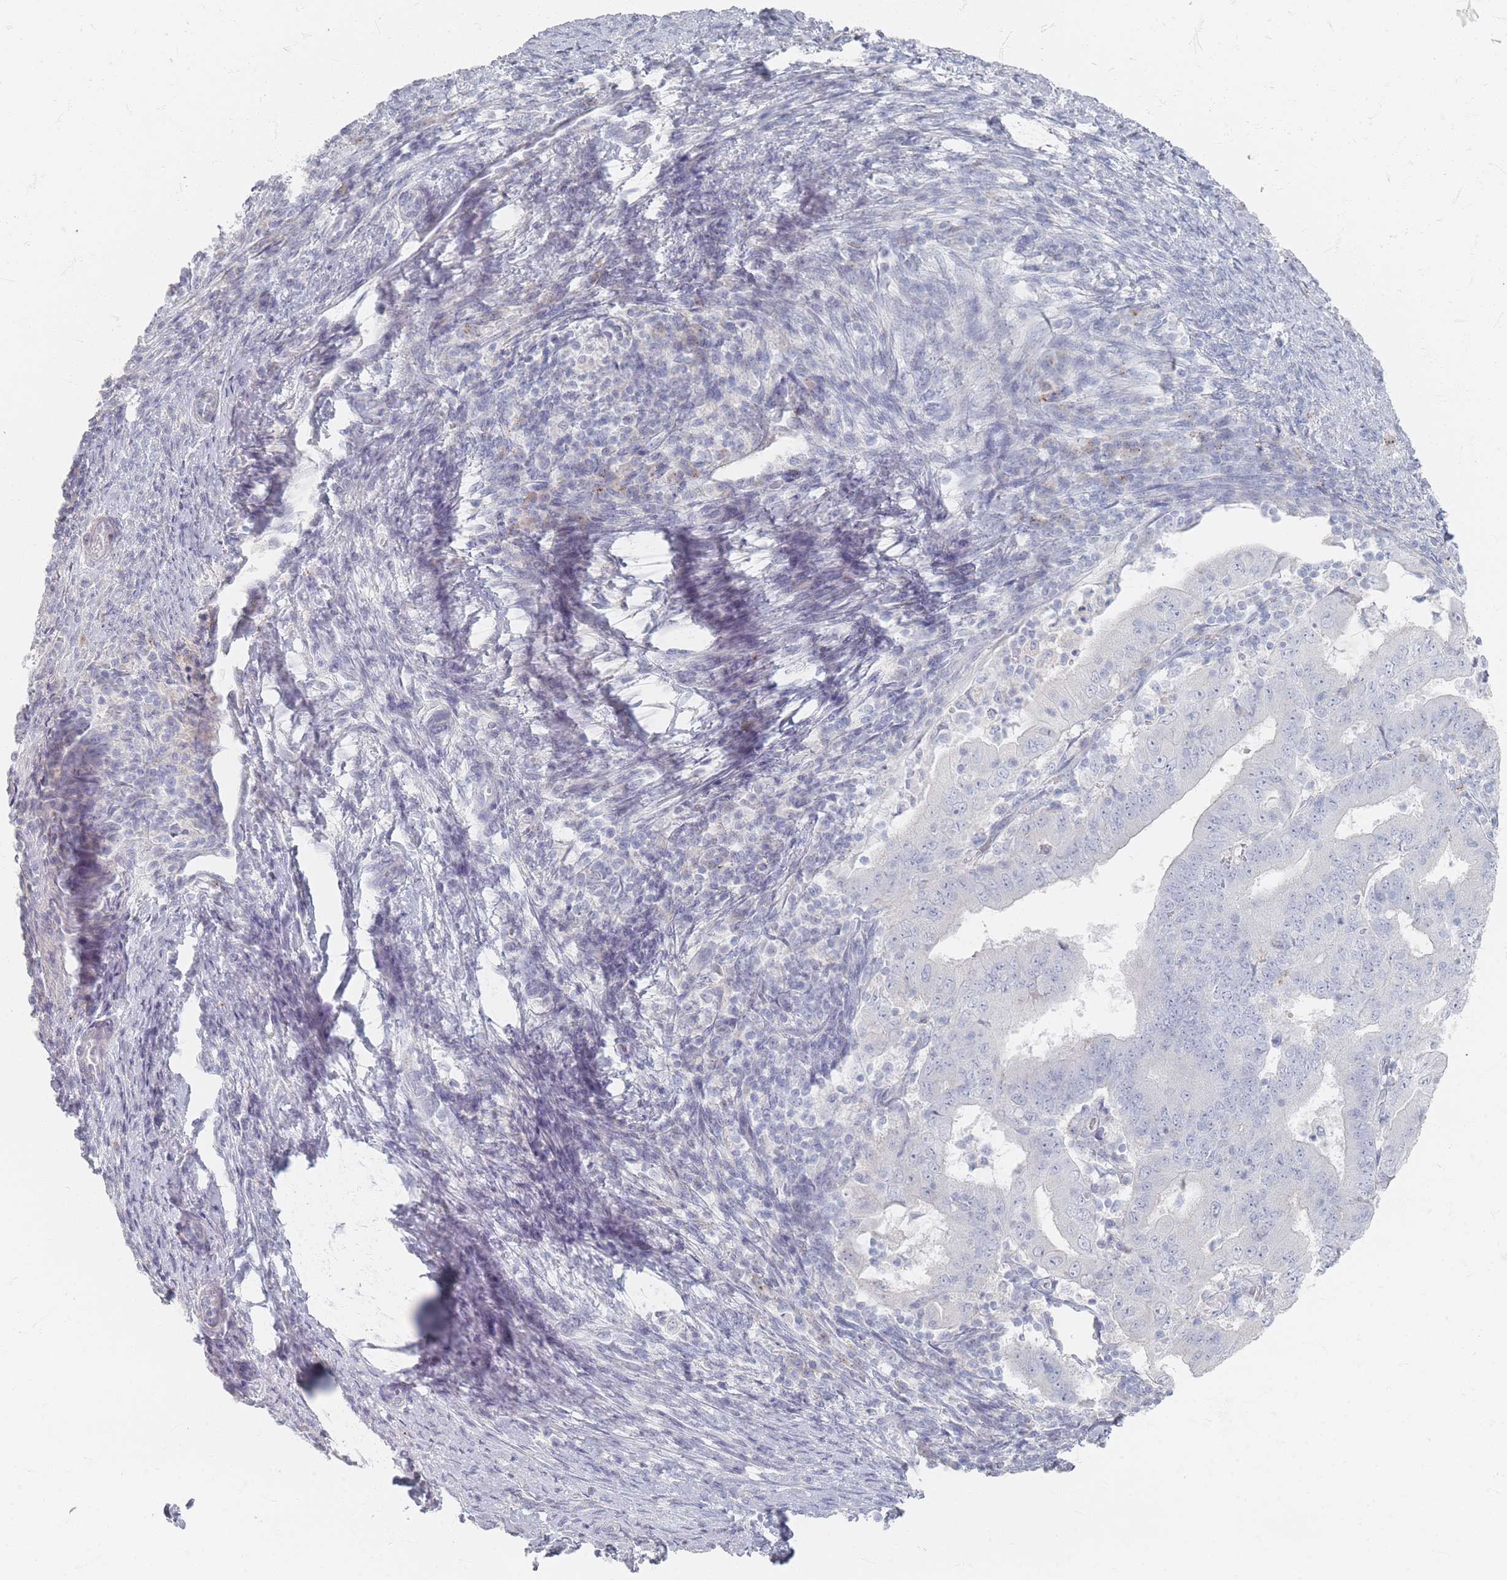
{"staining": {"intensity": "negative", "quantity": "none", "location": "none"}, "tissue": "endometrial cancer", "cell_type": "Tumor cells", "image_type": "cancer", "snomed": [{"axis": "morphology", "description": "Adenocarcinoma, NOS"}, {"axis": "topography", "description": "Endometrium"}], "caption": "Immunohistochemistry histopathology image of neoplastic tissue: human endometrial cancer (adenocarcinoma) stained with DAB exhibits no significant protein staining in tumor cells.", "gene": "SLC2A11", "patient": {"sex": "female", "age": 70}}